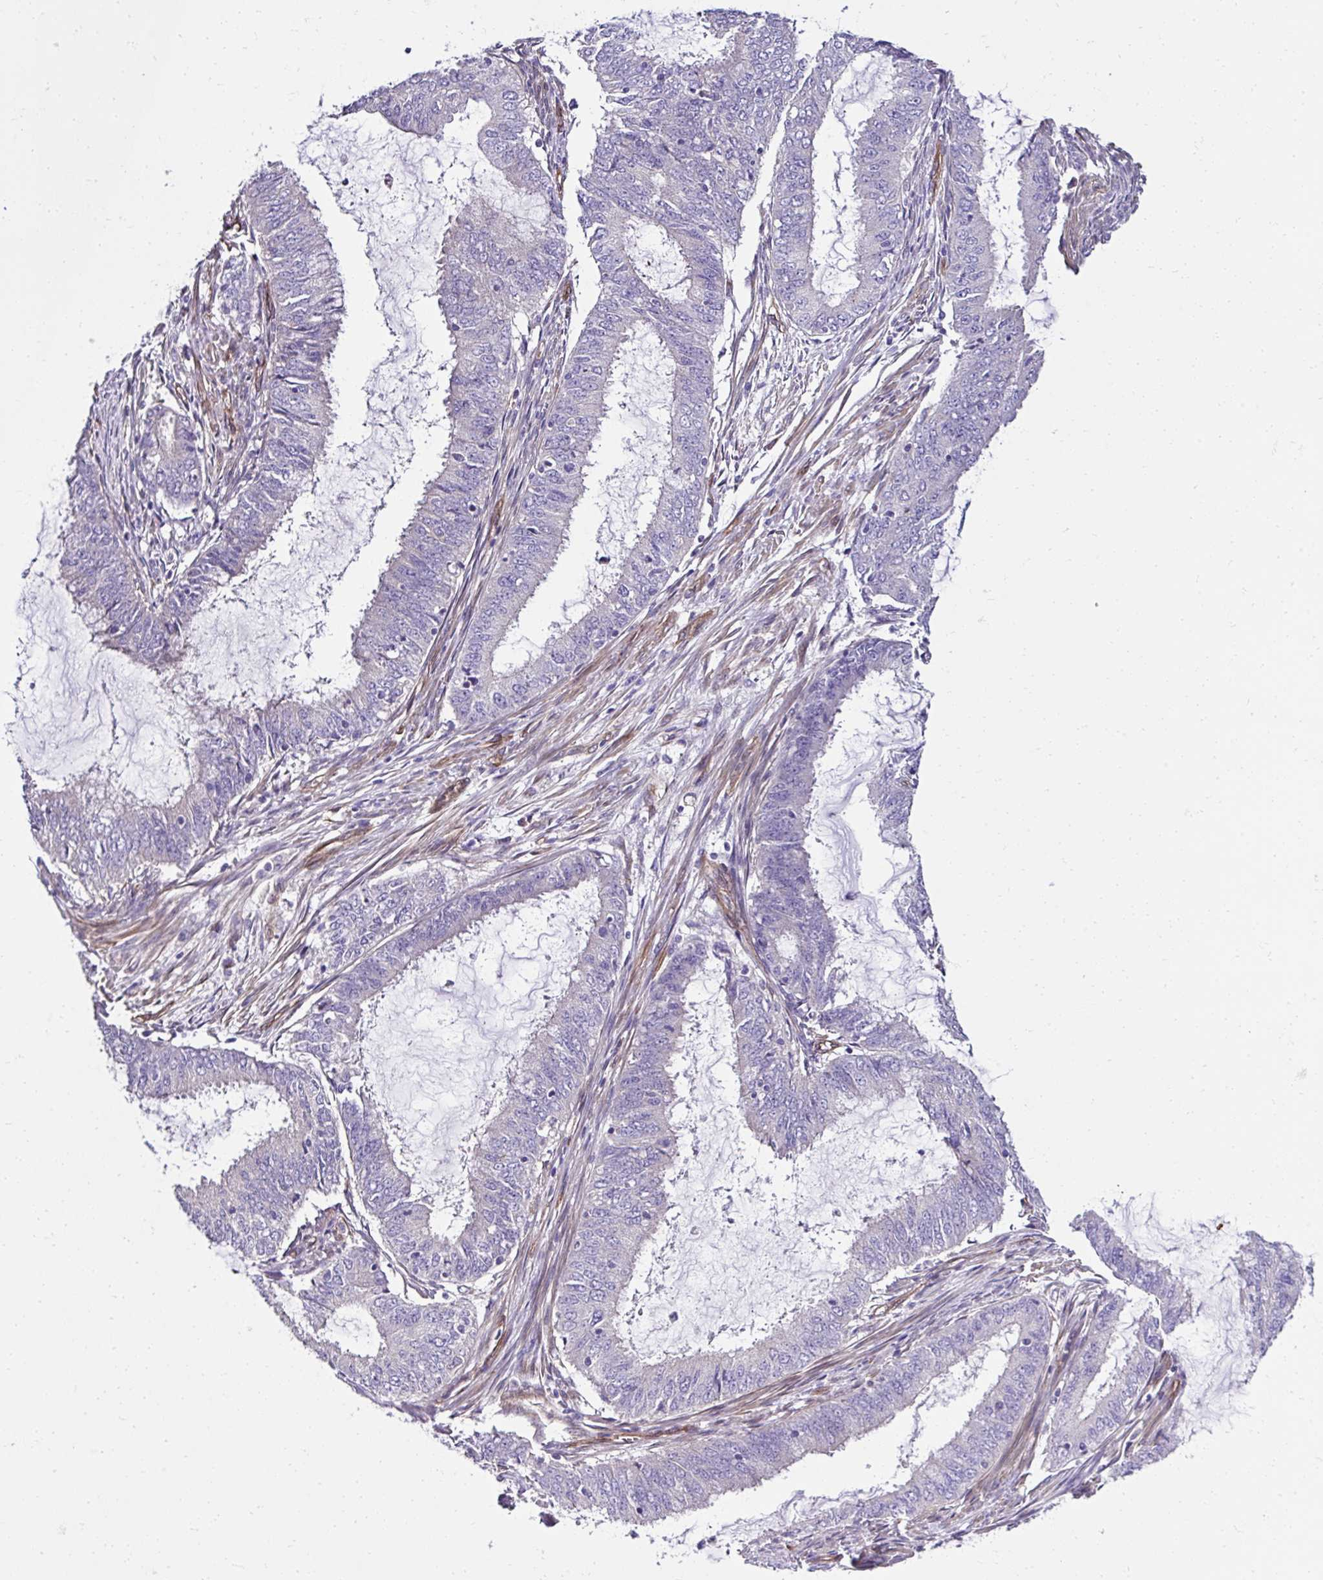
{"staining": {"intensity": "negative", "quantity": "none", "location": "none"}, "tissue": "endometrial cancer", "cell_type": "Tumor cells", "image_type": "cancer", "snomed": [{"axis": "morphology", "description": "Adenocarcinoma, NOS"}, {"axis": "topography", "description": "Endometrium"}], "caption": "Human endometrial cancer (adenocarcinoma) stained for a protein using immunohistochemistry displays no expression in tumor cells.", "gene": "TRIM52", "patient": {"sex": "female", "age": 51}}